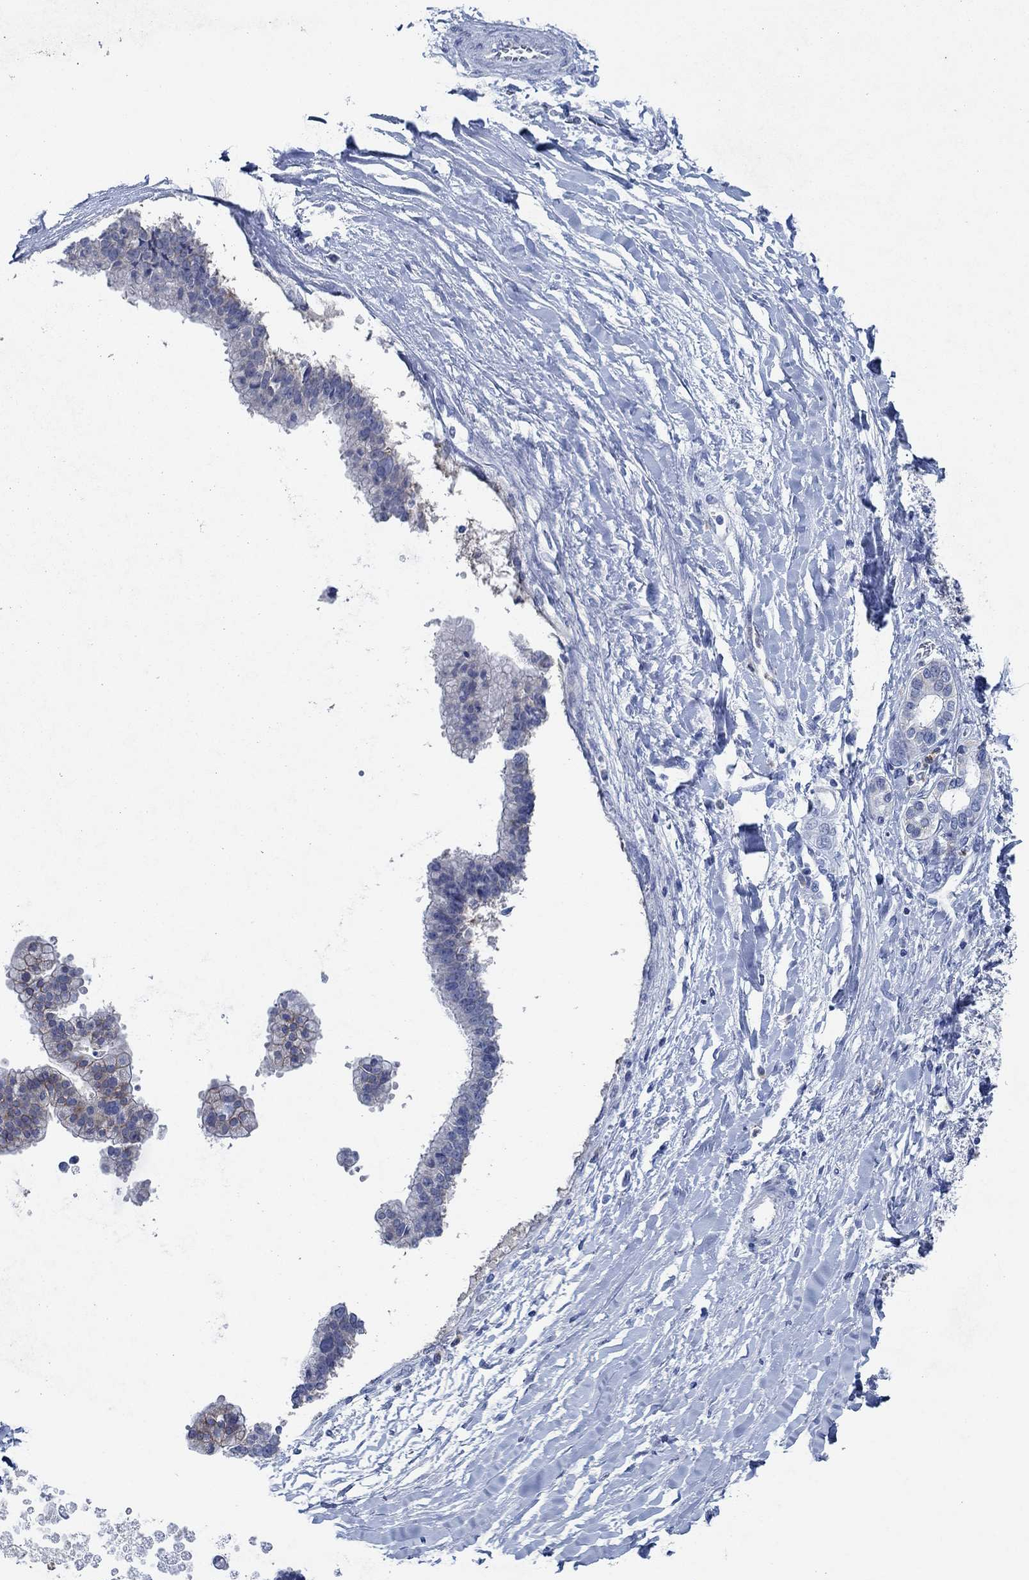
{"staining": {"intensity": "moderate", "quantity": "<25%", "location": "cytoplasmic/membranous"}, "tissue": "liver cancer", "cell_type": "Tumor cells", "image_type": "cancer", "snomed": [{"axis": "morphology", "description": "Cholangiocarcinoma"}, {"axis": "topography", "description": "Liver"}], "caption": "Protein staining displays moderate cytoplasmic/membranous expression in about <25% of tumor cells in liver cholangiocarcinoma. The staining was performed using DAB, with brown indicating positive protein expression. Nuclei are stained blue with hematoxylin.", "gene": "ZNF671", "patient": {"sex": "male", "age": 50}}